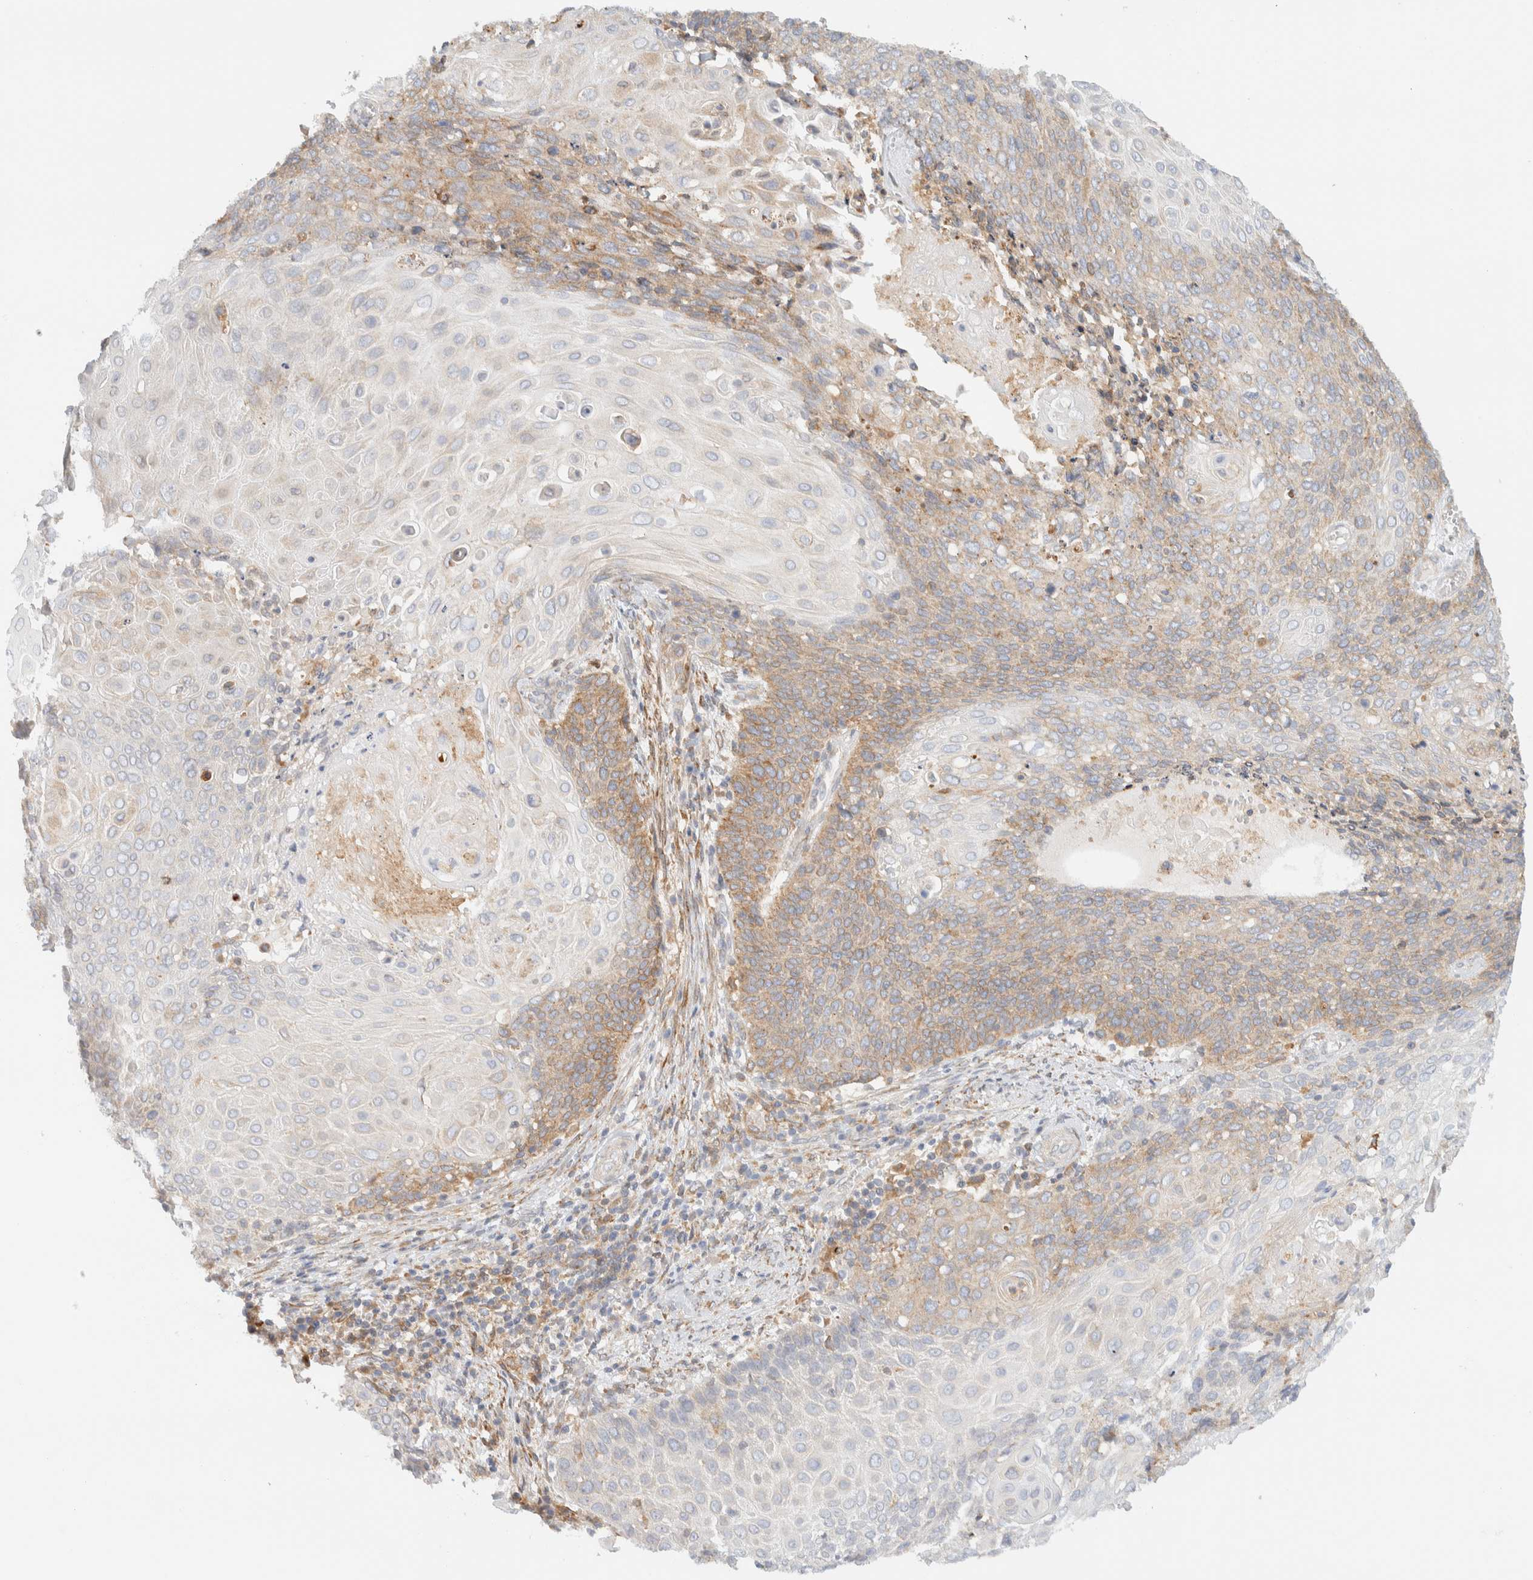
{"staining": {"intensity": "moderate", "quantity": "<25%", "location": "cytoplasmic/membranous"}, "tissue": "cervical cancer", "cell_type": "Tumor cells", "image_type": "cancer", "snomed": [{"axis": "morphology", "description": "Squamous cell carcinoma, NOS"}, {"axis": "topography", "description": "Cervix"}], "caption": "Brown immunohistochemical staining in cervical squamous cell carcinoma exhibits moderate cytoplasmic/membranous positivity in approximately <25% of tumor cells.", "gene": "NT5C", "patient": {"sex": "female", "age": 39}}